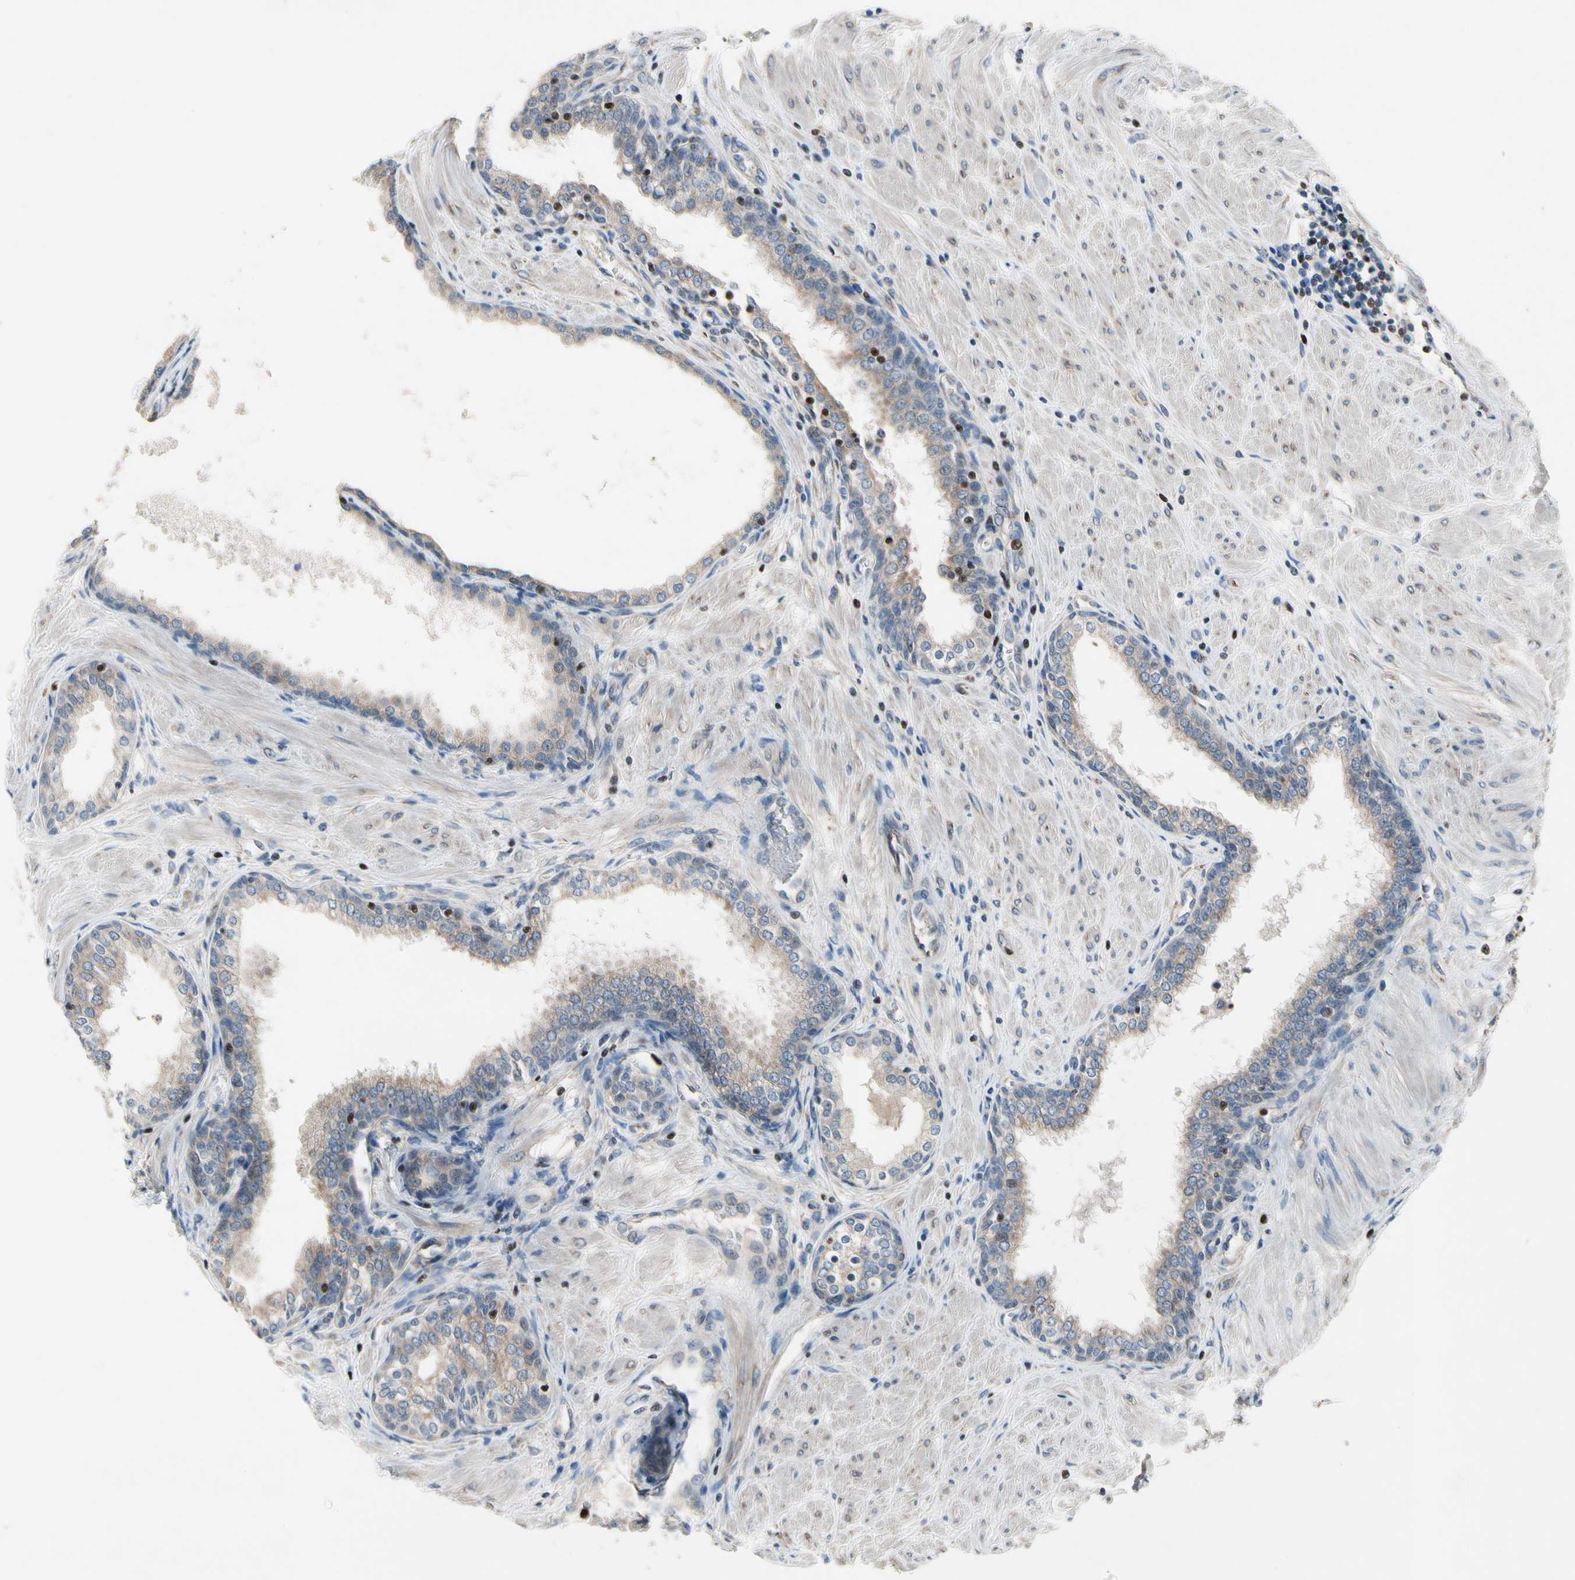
{"staining": {"intensity": "weak", "quantity": "<25%", "location": "cytoplasmic/membranous"}, "tissue": "prostate", "cell_type": "Glandular cells", "image_type": "normal", "snomed": [{"axis": "morphology", "description": "Normal tissue, NOS"}, {"axis": "topography", "description": "Prostate"}], "caption": "This micrograph is of normal prostate stained with IHC to label a protein in brown with the nuclei are counter-stained blue. There is no staining in glandular cells. (Stains: DAB immunohistochemistry with hematoxylin counter stain, Microscopy: brightfield microscopy at high magnification).", "gene": "TBX21", "patient": {"sex": "male", "age": 51}}